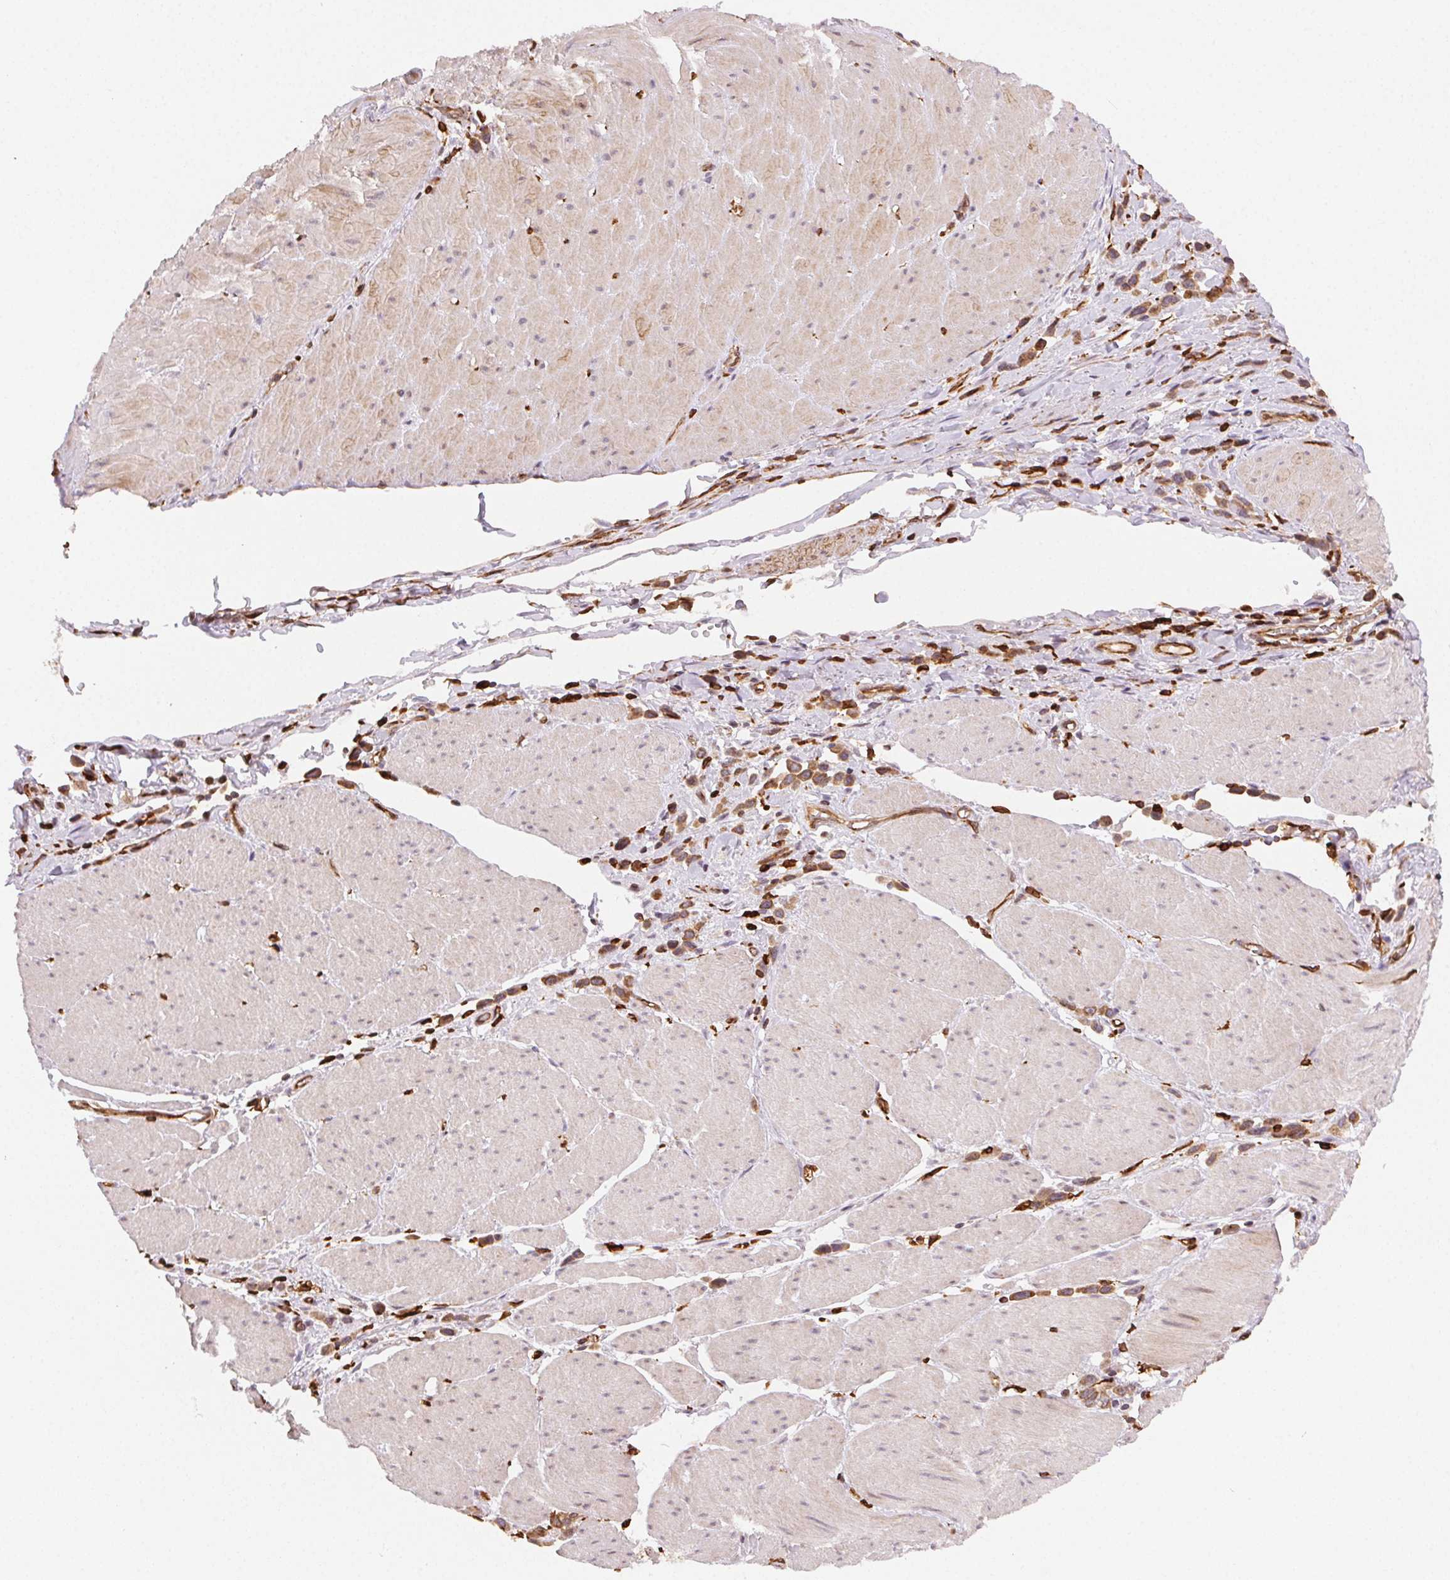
{"staining": {"intensity": "moderate", "quantity": ">75%", "location": "cytoplasmic/membranous"}, "tissue": "stomach cancer", "cell_type": "Tumor cells", "image_type": "cancer", "snomed": [{"axis": "morphology", "description": "Adenocarcinoma, NOS"}, {"axis": "topography", "description": "Stomach"}], "caption": "The photomicrograph exhibits immunohistochemical staining of stomach adenocarcinoma. There is moderate cytoplasmic/membranous staining is identified in about >75% of tumor cells.", "gene": "RNASET2", "patient": {"sex": "male", "age": 47}}